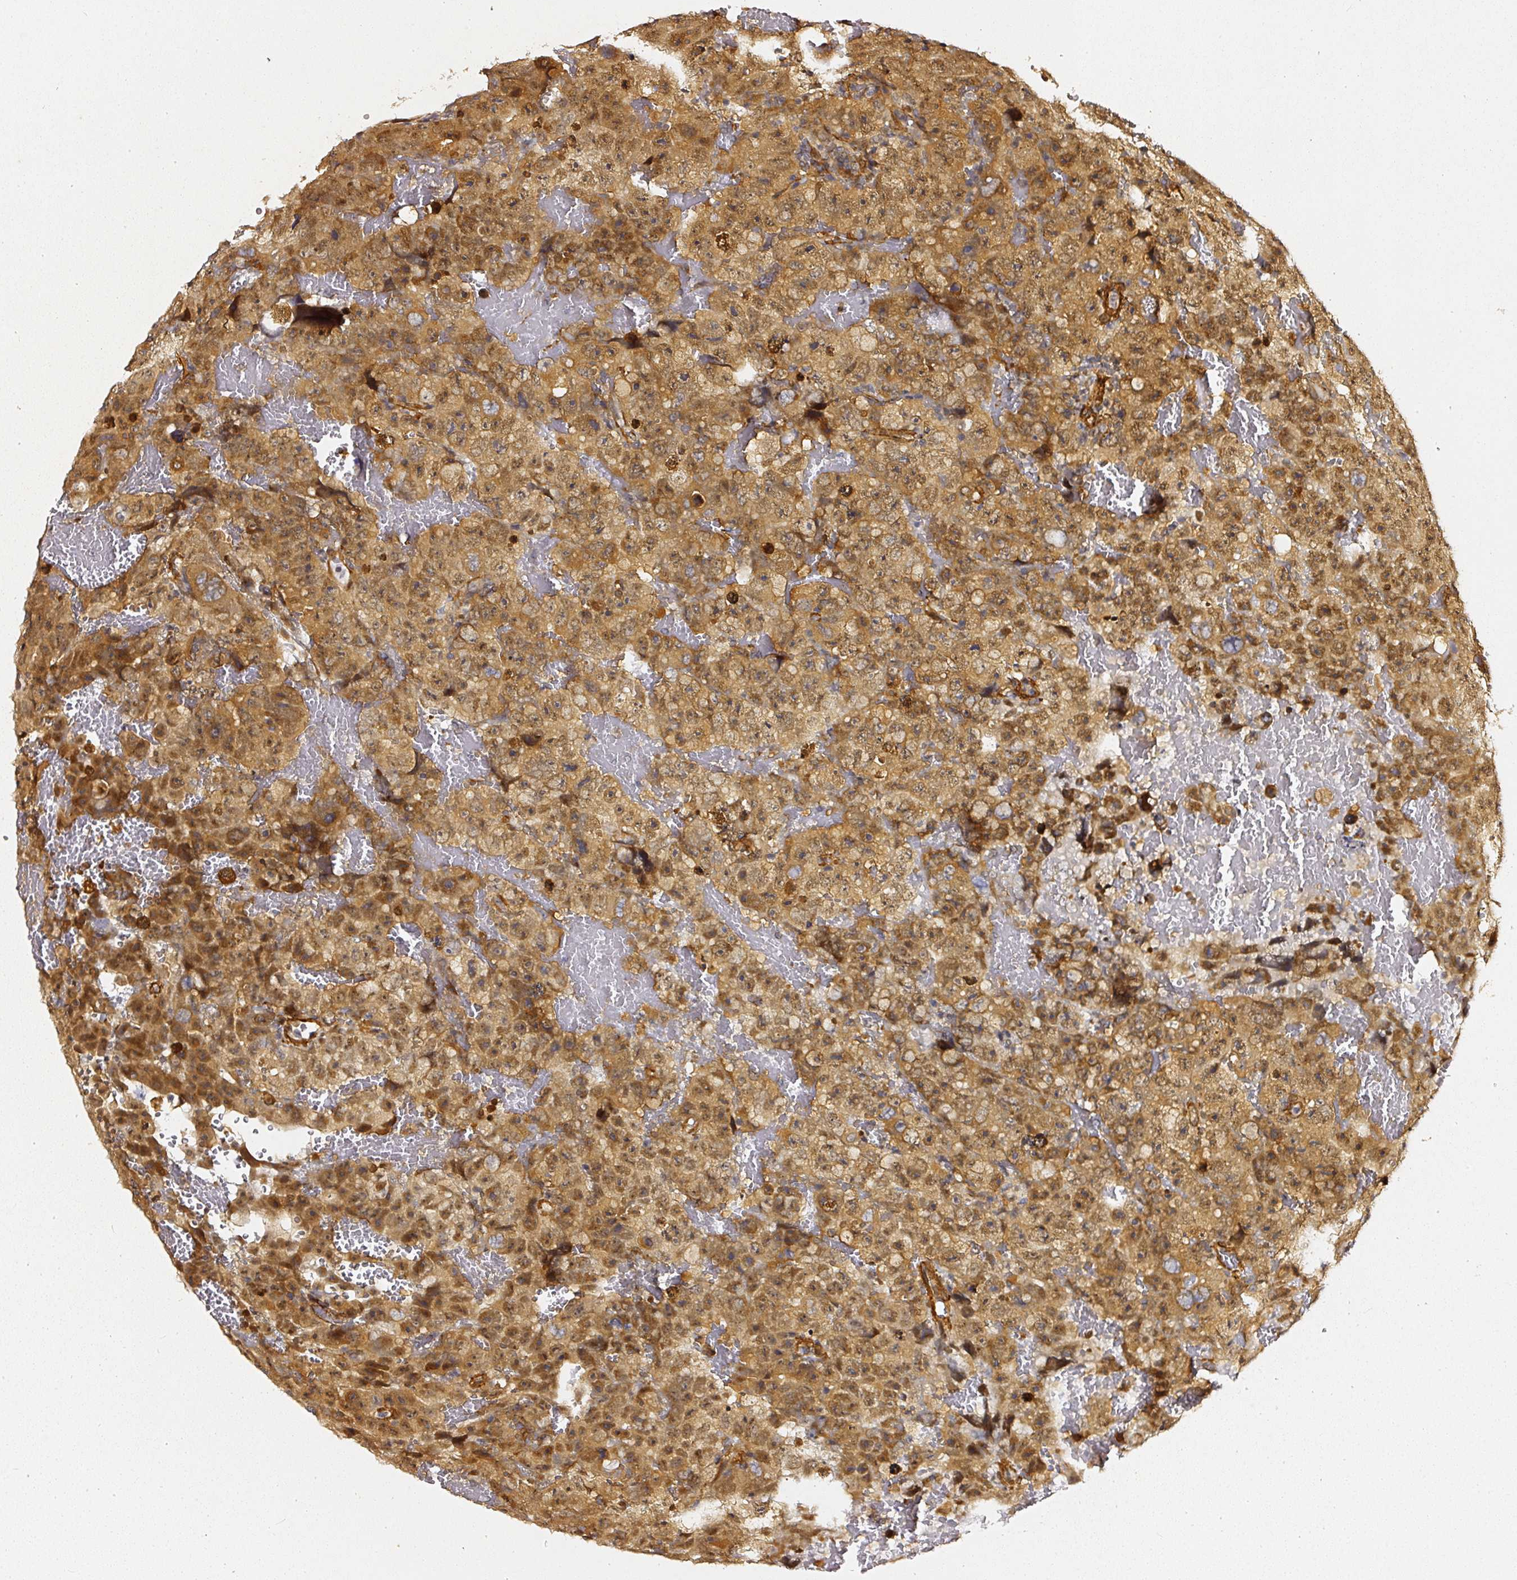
{"staining": {"intensity": "moderate", "quantity": ">75%", "location": "cytoplasmic/membranous,nuclear"}, "tissue": "testis cancer", "cell_type": "Tumor cells", "image_type": "cancer", "snomed": [{"axis": "morphology", "description": "Carcinoma, Embryonal, NOS"}, {"axis": "topography", "description": "Testis"}], "caption": "Immunohistochemical staining of human testis embryonal carcinoma displays medium levels of moderate cytoplasmic/membranous and nuclear protein staining in about >75% of tumor cells. (Brightfield microscopy of DAB IHC at high magnification).", "gene": "PSMD1", "patient": {"sex": "male", "age": 45}}